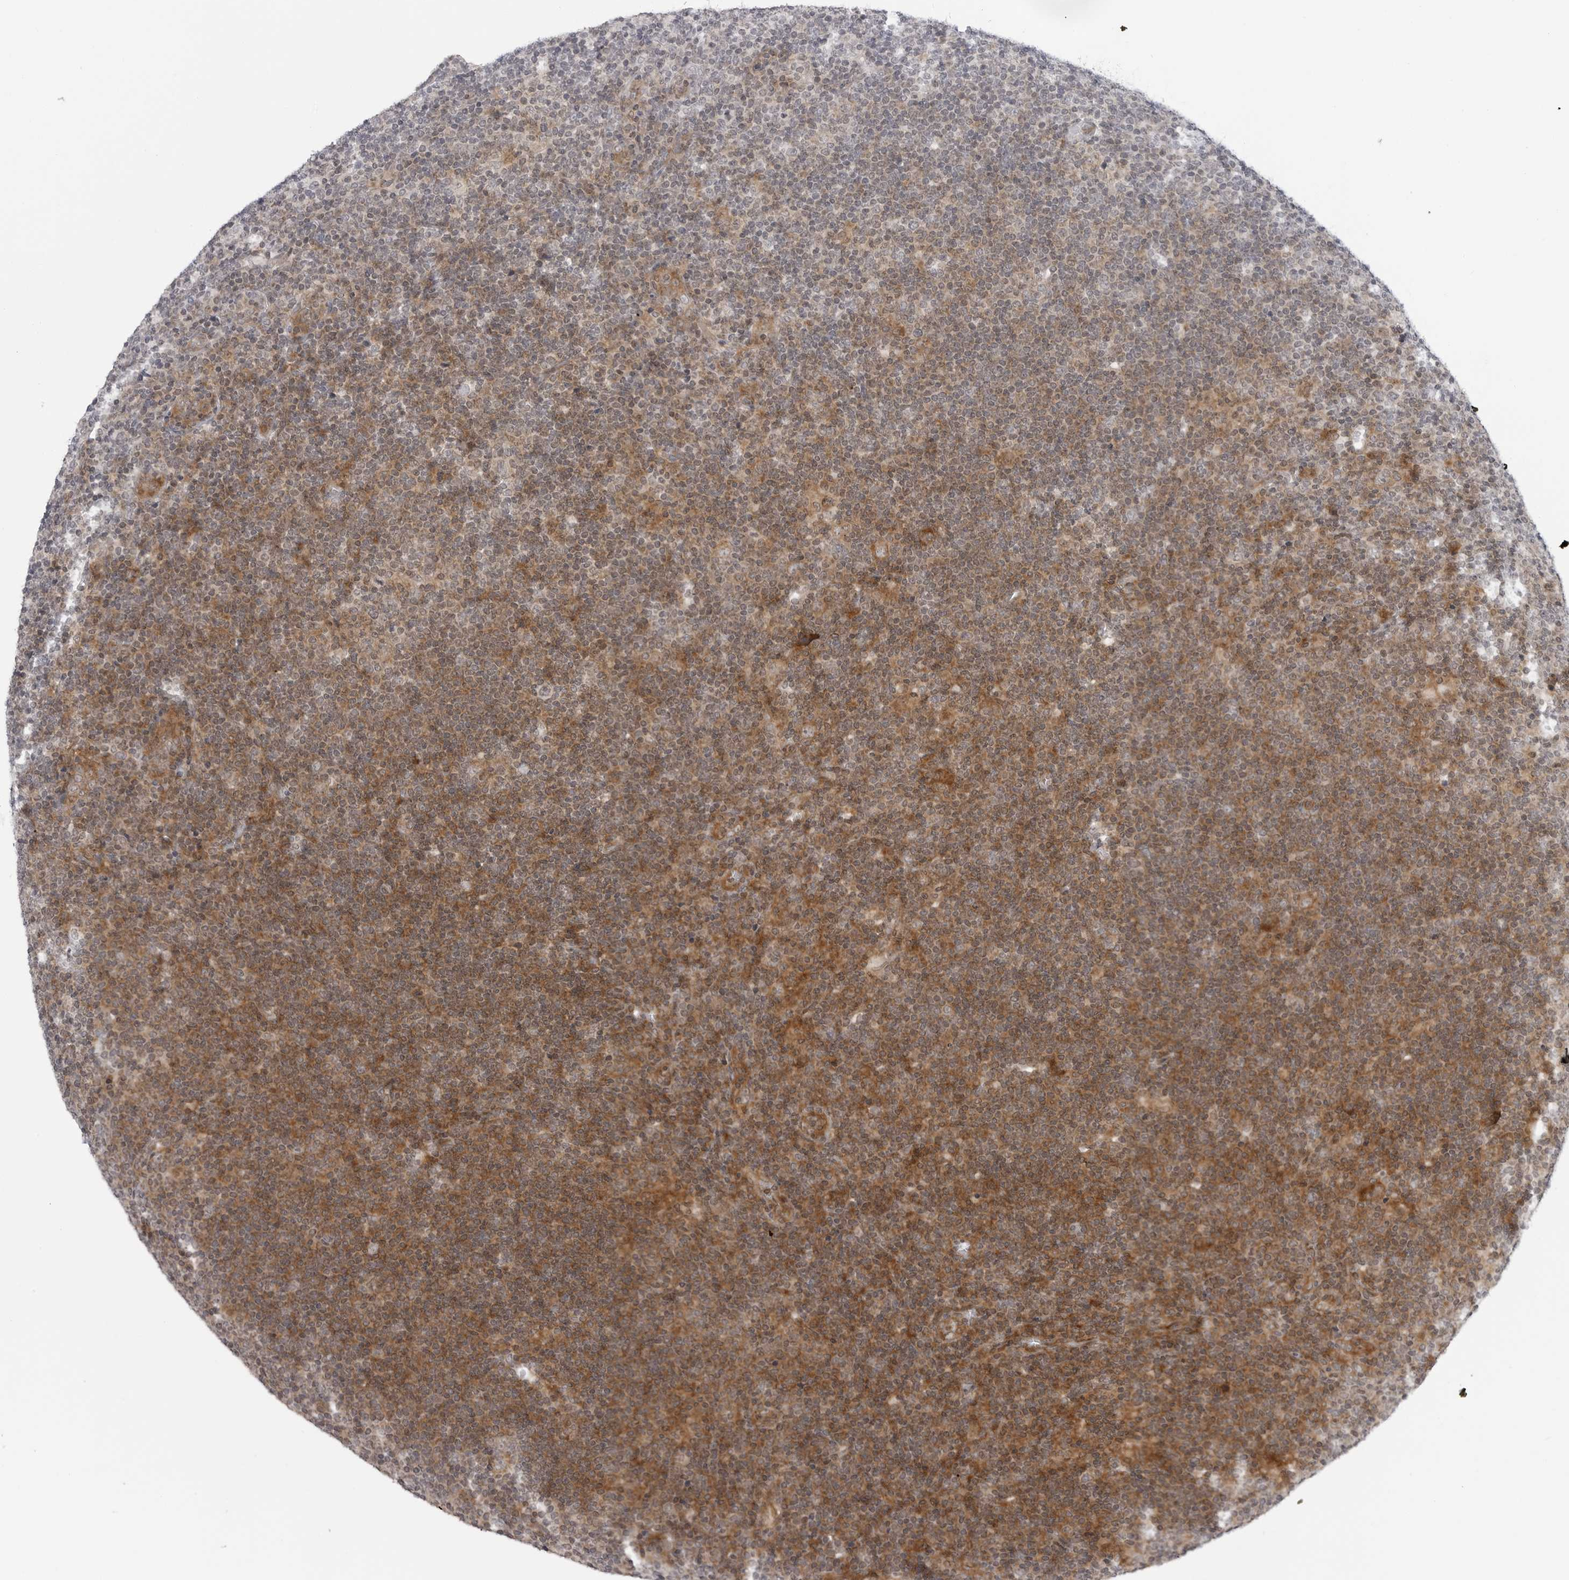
{"staining": {"intensity": "weak", "quantity": "<25%", "location": "cytoplasmic/membranous"}, "tissue": "lymphoma", "cell_type": "Tumor cells", "image_type": "cancer", "snomed": [{"axis": "morphology", "description": "Hodgkin's disease, NOS"}, {"axis": "topography", "description": "Lymph node"}], "caption": "The micrograph displays no significant expression in tumor cells of lymphoma.", "gene": "ADAMTS5", "patient": {"sex": "female", "age": 57}}